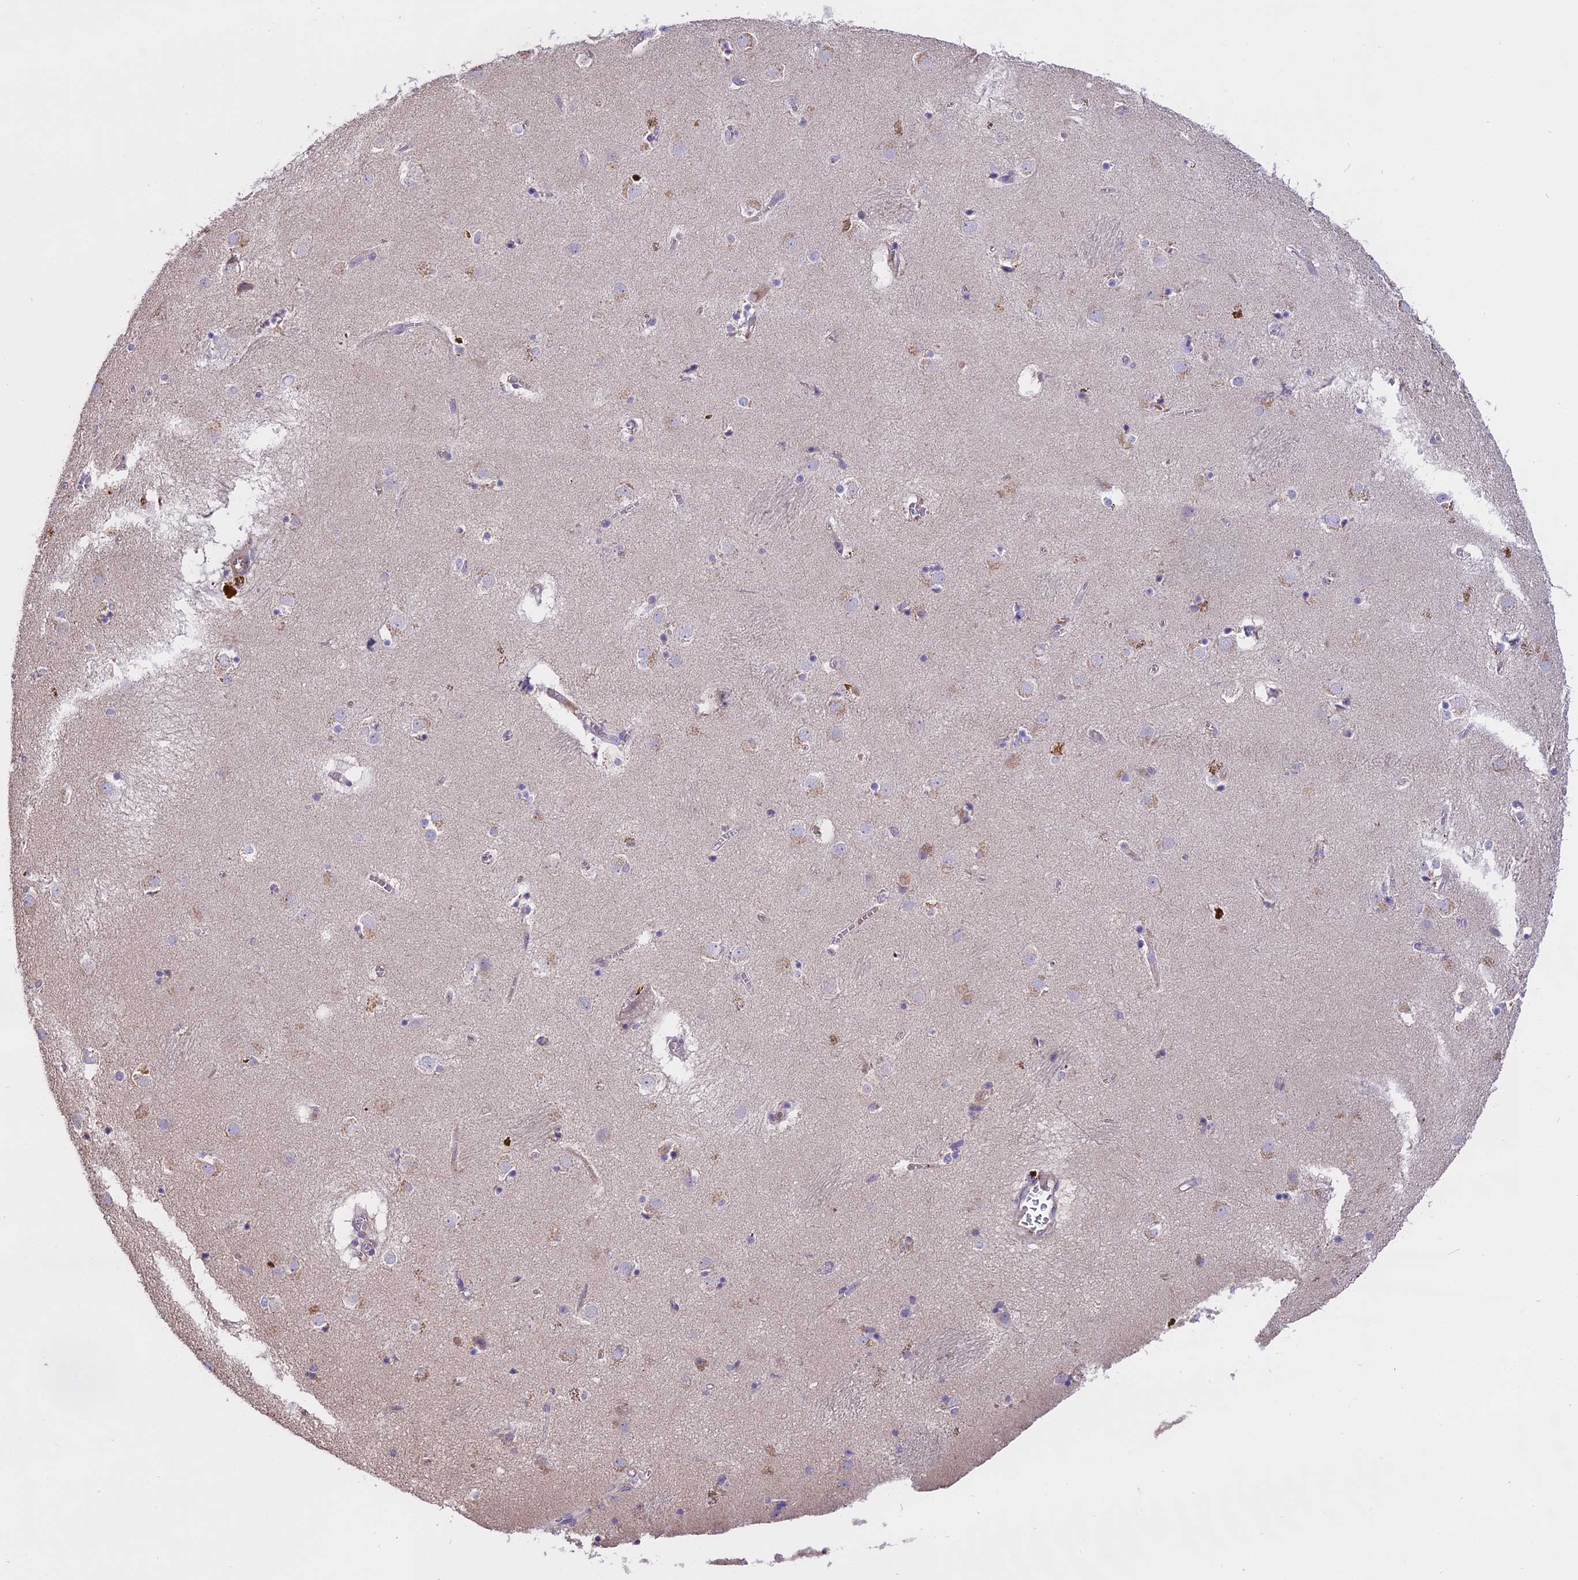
{"staining": {"intensity": "negative", "quantity": "none", "location": "none"}, "tissue": "caudate", "cell_type": "Glial cells", "image_type": "normal", "snomed": [{"axis": "morphology", "description": "Normal tissue, NOS"}, {"axis": "topography", "description": "Lateral ventricle wall"}], "caption": "The histopathology image reveals no significant expression in glial cells of caudate. Brightfield microscopy of immunohistochemistry (IHC) stained with DAB (brown) and hematoxylin (blue), captured at high magnification.", "gene": "WFDC2", "patient": {"sex": "male", "age": 70}}